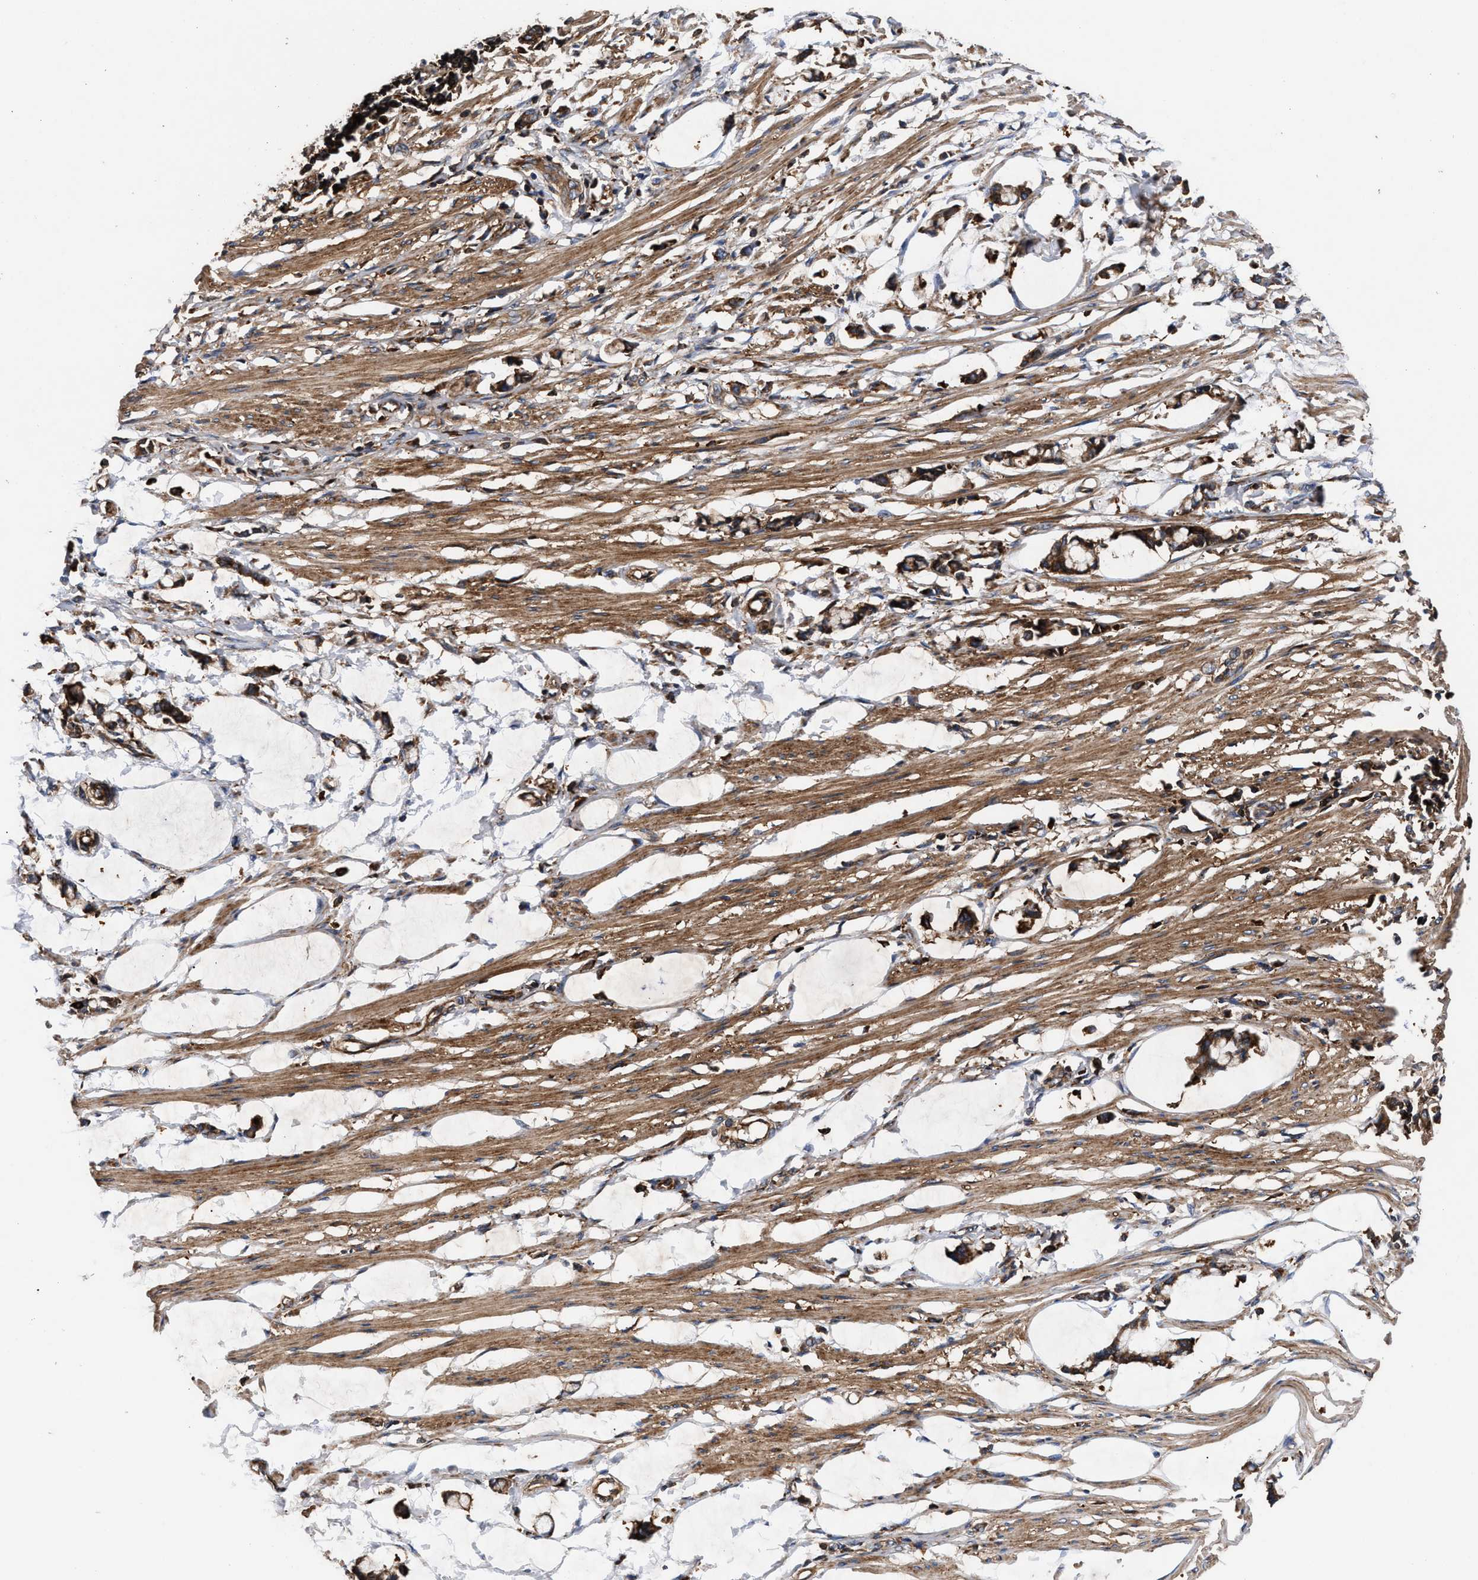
{"staining": {"intensity": "moderate", "quantity": ">75%", "location": "cytoplasmic/membranous"}, "tissue": "smooth muscle", "cell_type": "Smooth muscle cells", "image_type": "normal", "snomed": [{"axis": "morphology", "description": "Normal tissue, NOS"}, {"axis": "morphology", "description": "Adenocarcinoma, NOS"}, {"axis": "topography", "description": "Smooth muscle"}, {"axis": "topography", "description": "Colon"}], "caption": "Smooth muscle cells demonstrate moderate cytoplasmic/membranous positivity in about >75% of cells in unremarkable smooth muscle.", "gene": "ENSG00000286112", "patient": {"sex": "male", "age": 14}}